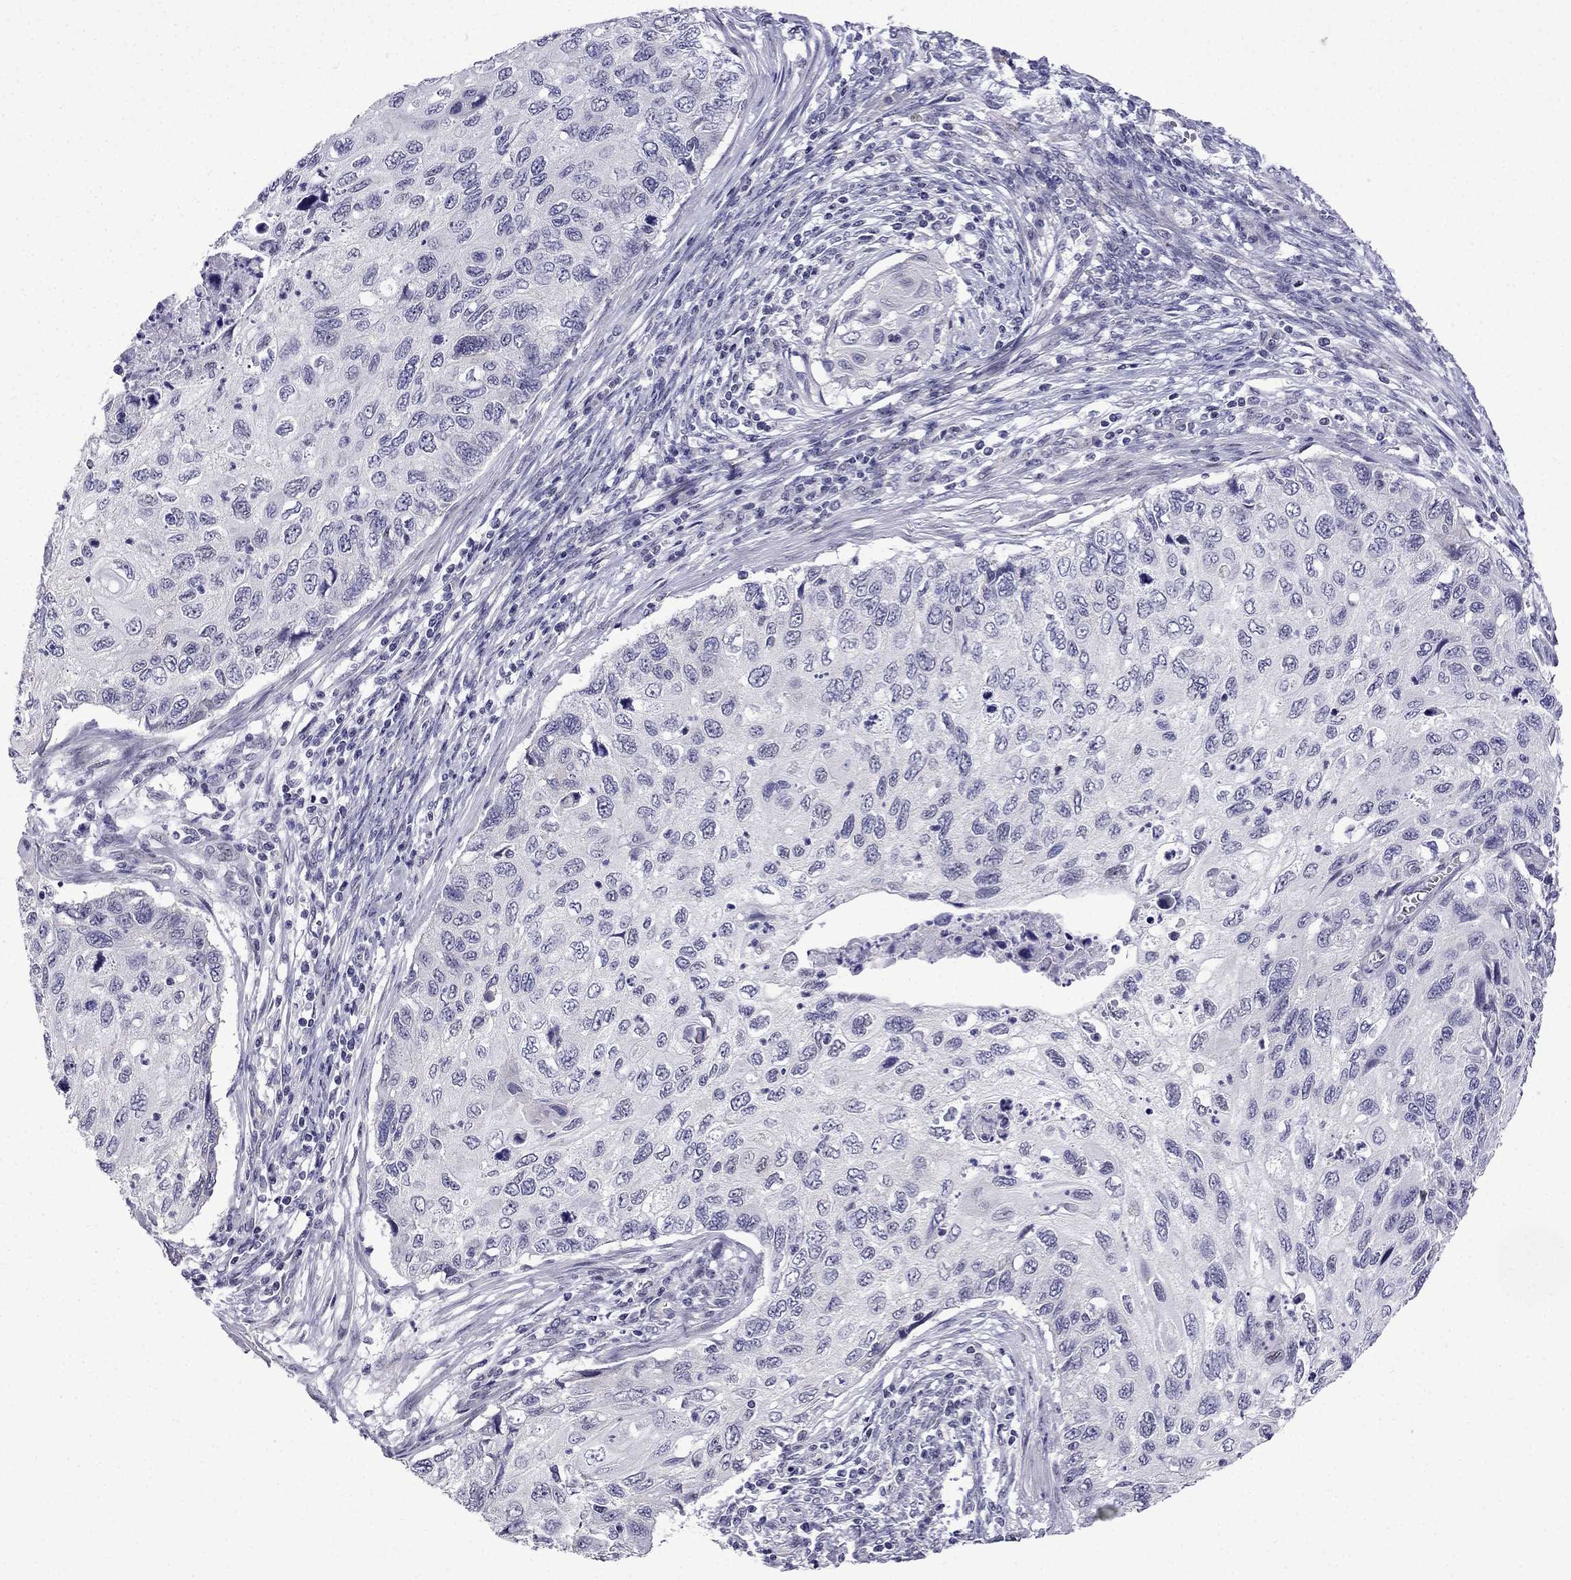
{"staining": {"intensity": "negative", "quantity": "none", "location": "none"}, "tissue": "cervical cancer", "cell_type": "Tumor cells", "image_type": "cancer", "snomed": [{"axis": "morphology", "description": "Squamous cell carcinoma, NOS"}, {"axis": "topography", "description": "Cervix"}], "caption": "A high-resolution photomicrograph shows immunohistochemistry (IHC) staining of cervical cancer, which demonstrates no significant positivity in tumor cells.", "gene": "POM121L12", "patient": {"sex": "female", "age": 70}}